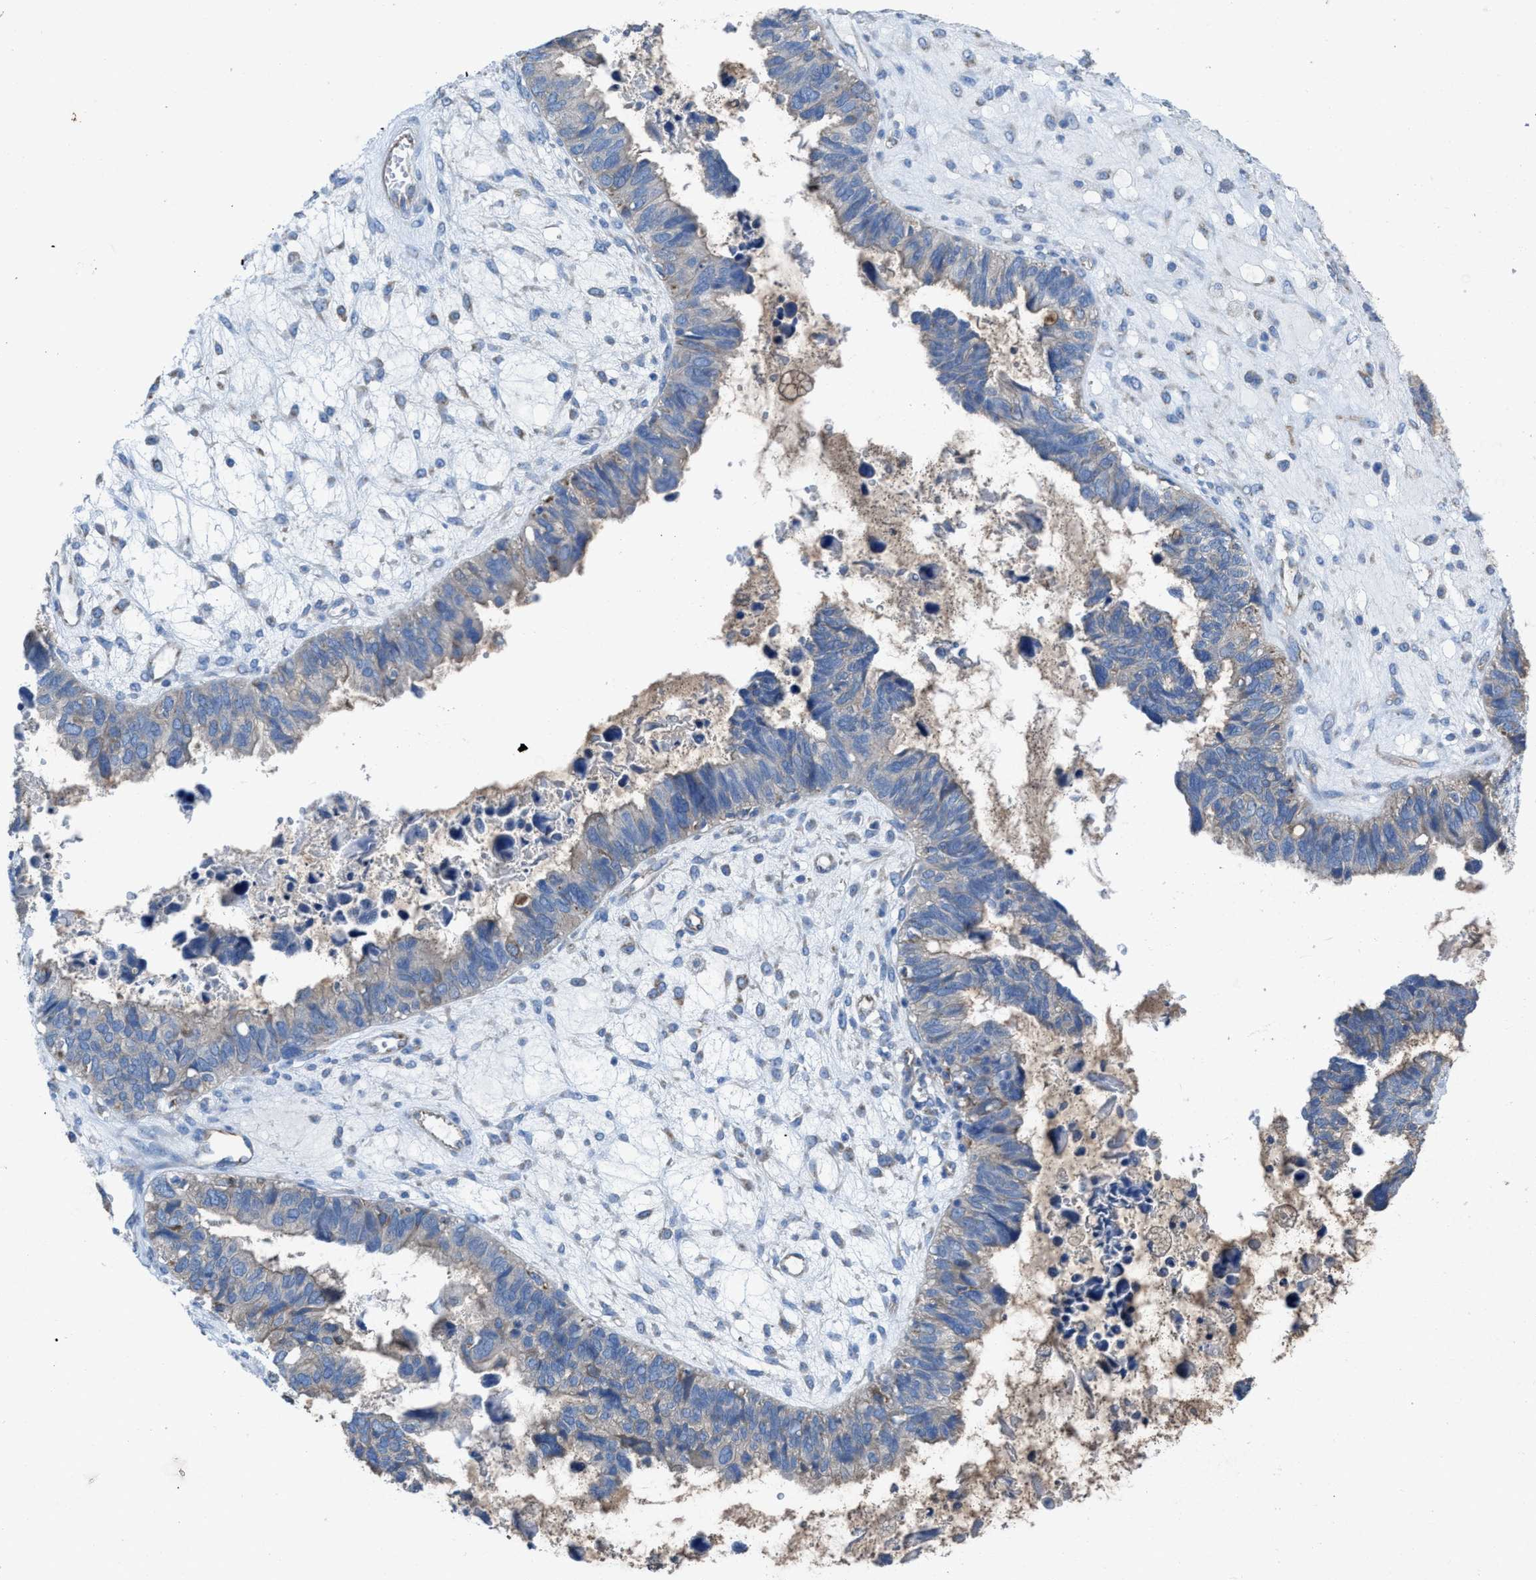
{"staining": {"intensity": "weak", "quantity": "<25%", "location": "cytoplasmic/membranous"}, "tissue": "ovarian cancer", "cell_type": "Tumor cells", "image_type": "cancer", "snomed": [{"axis": "morphology", "description": "Cystadenocarcinoma, serous, NOS"}, {"axis": "topography", "description": "Ovary"}], "caption": "Tumor cells are negative for protein expression in human ovarian cancer. (DAB immunohistochemistry (IHC) visualized using brightfield microscopy, high magnification).", "gene": "DOLPP1", "patient": {"sex": "female", "age": 79}}